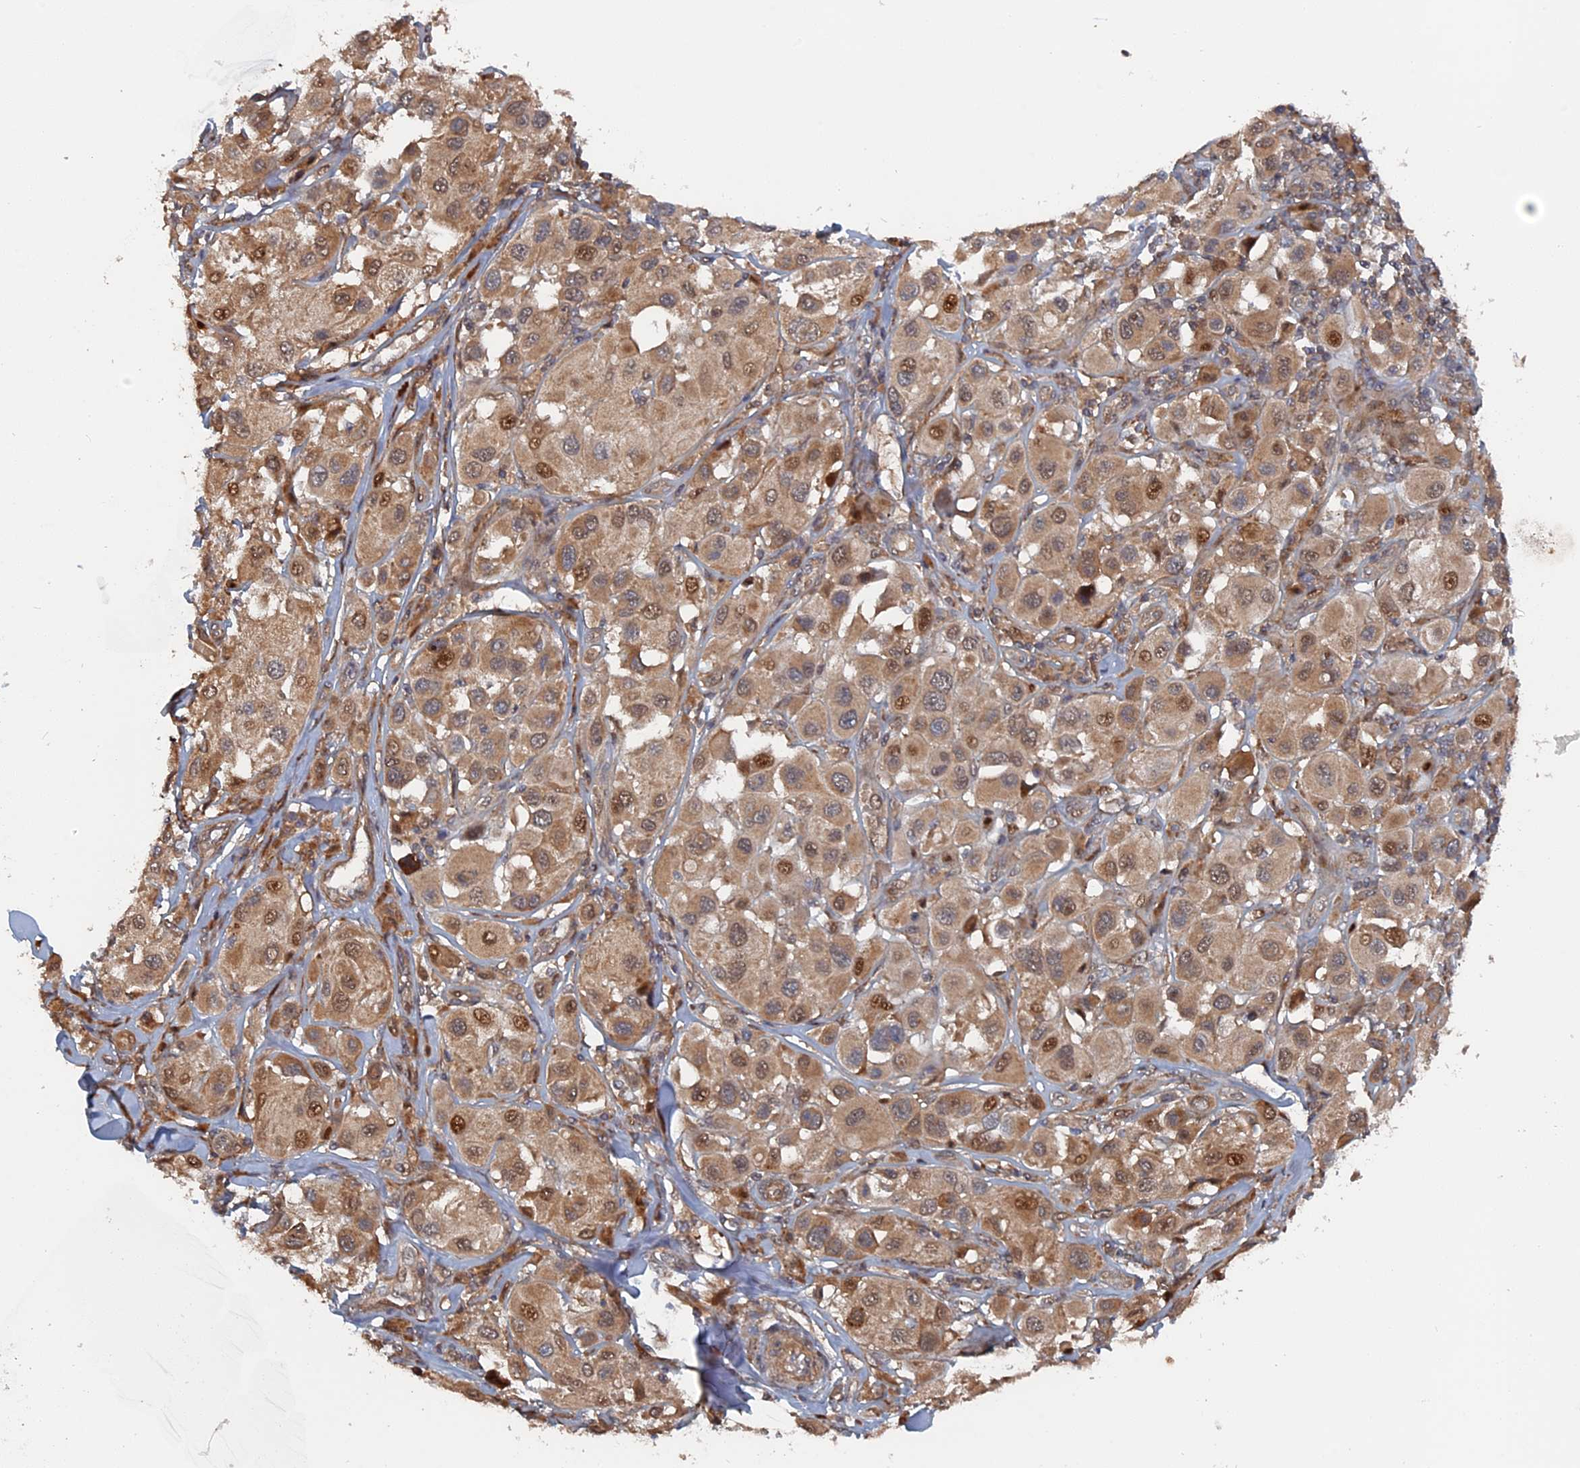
{"staining": {"intensity": "moderate", "quantity": ">75%", "location": "cytoplasmic/membranous,nuclear"}, "tissue": "melanoma", "cell_type": "Tumor cells", "image_type": "cancer", "snomed": [{"axis": "morphology", "description": "Malignant melanoma, Metastatic site"}, {"axis": "topography", "description": "Skin"}], "caption": "Immunohistochemical staining of malignant melanoma (metastatic site) reveals medium levels of moderate cytoplasmic/membranous and nuclear positivity in approximately >75% of tumor cells.", "gene": "ELOVL6", "patient": {"sex": "male", "age": 41}}